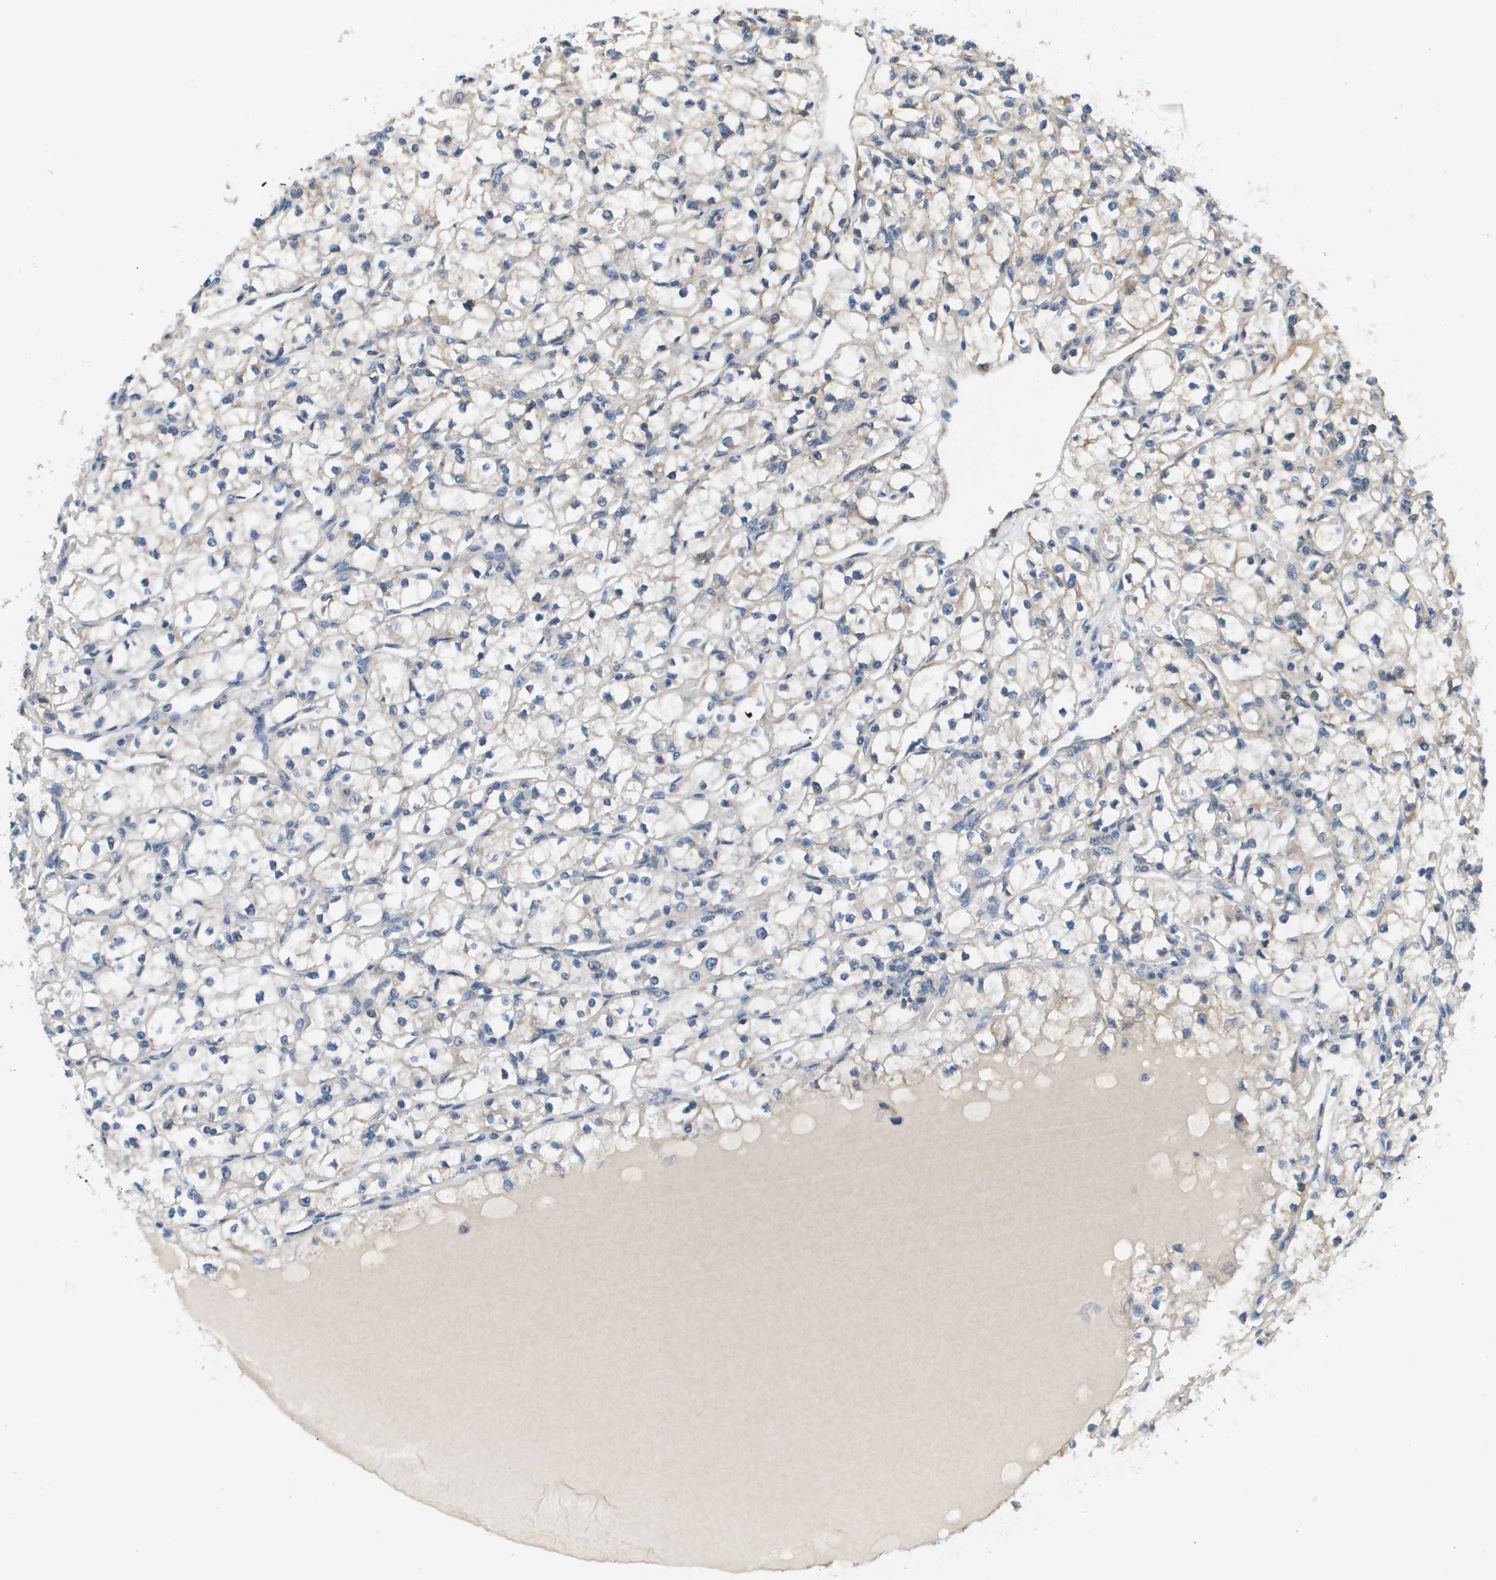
{"staining": {"intensity": "negative", "quantity": "none", "location": "none"}, "tissue": "renal cancer", "cell_type": "Tumor cells", "image_type": "cancer", "snomed": [{"axis": "morphology", "description": "Adenocarcinoma, NOS"}, {"axis": "topography", "description": "Kidney"}], "caption": "Renal cancer (adenocarcinoma) stained for a protein using immunohistochemistry (IHC) exhibits no staining tumor cells.", "gene": "SAMSN1", "patient": {"sex": "male", "age": 56}}